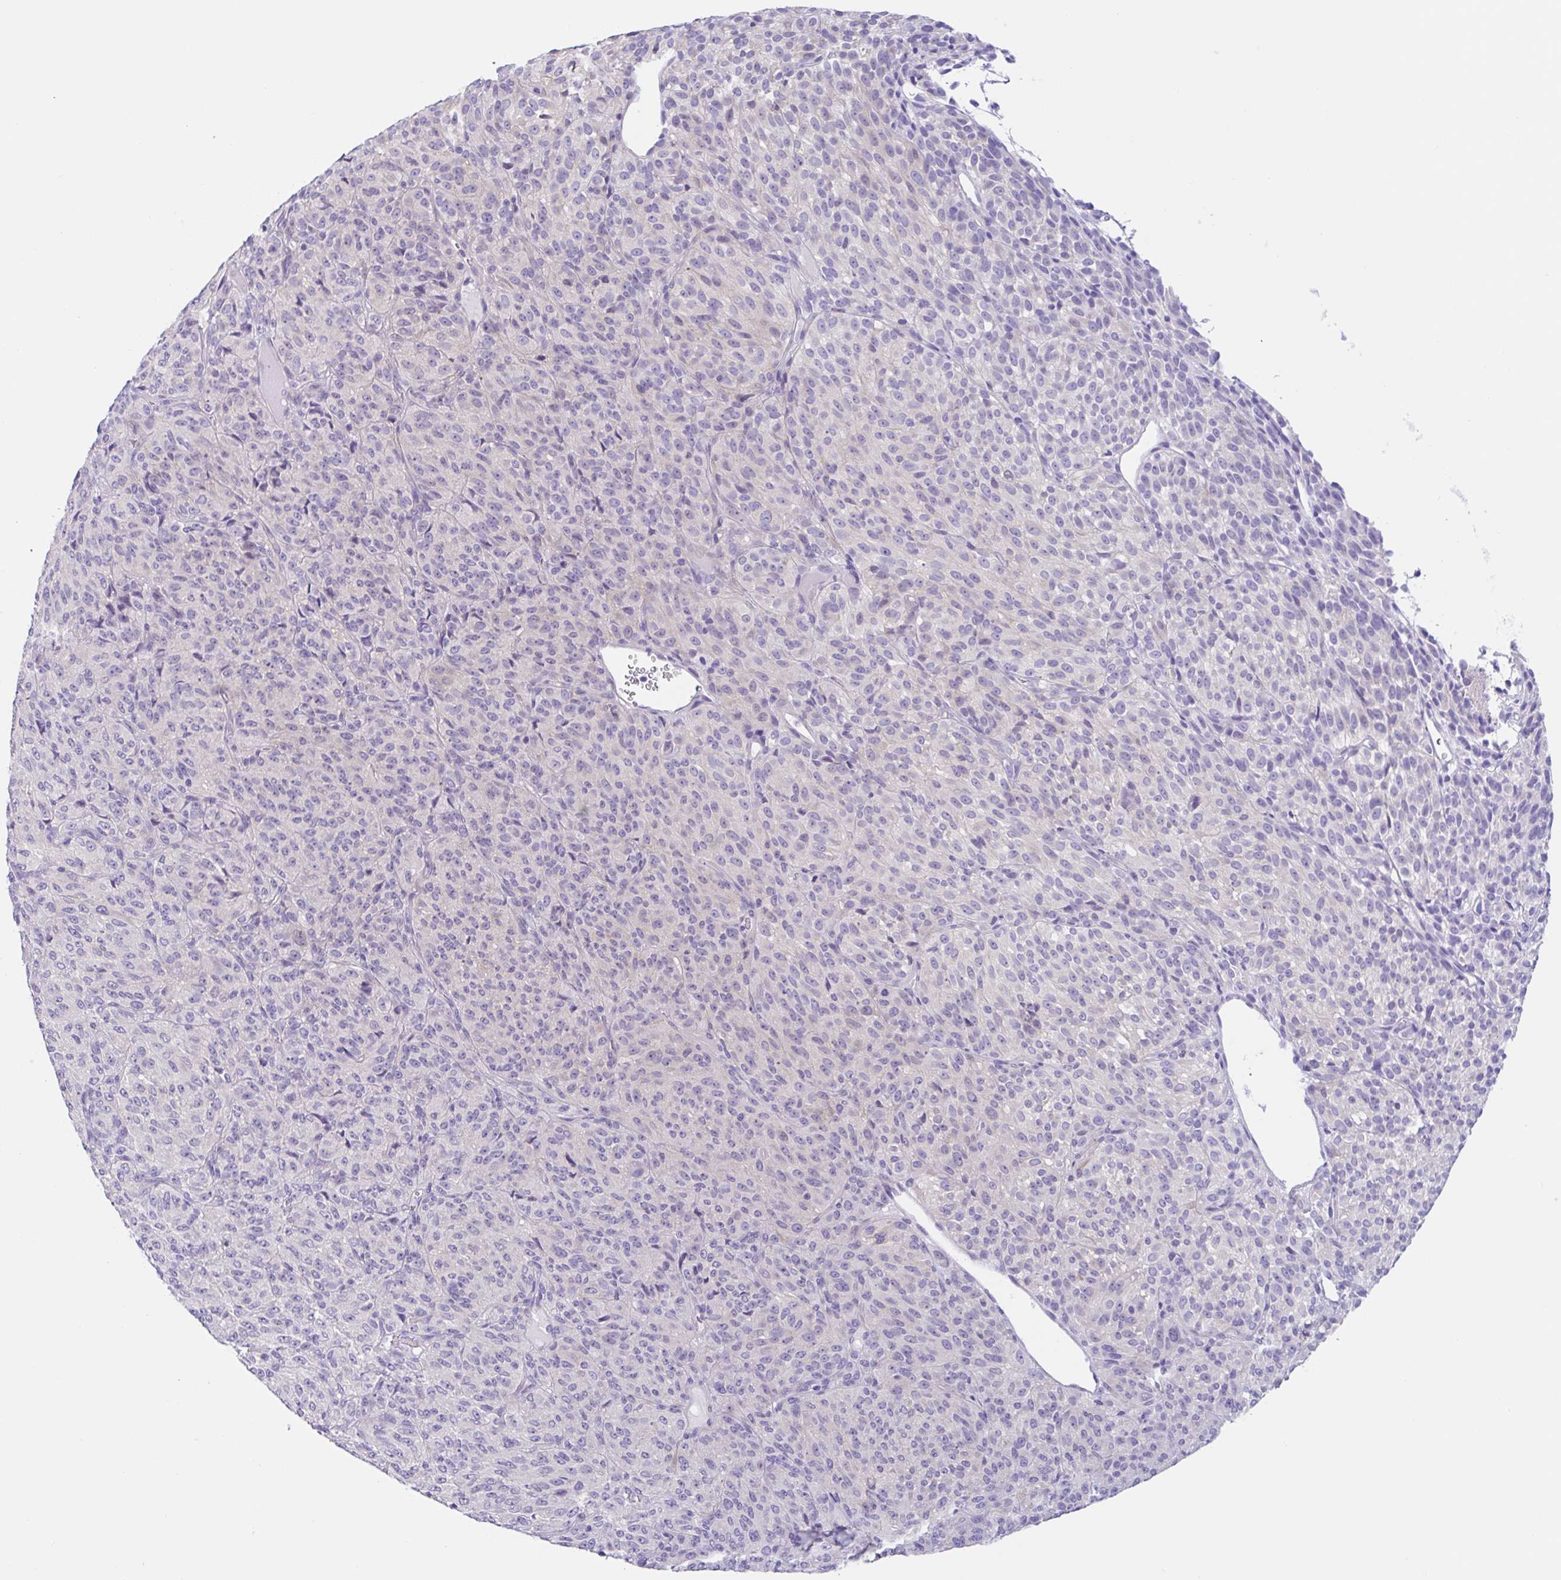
{"staining": {"intensity": "negative", "quantity": "none", "location": "none"}, "tissue": "melanoma", "cell_type": "Tumor cells", "image_type": "cancer", "snomed": [{"axis": "morphology", "description": "Malignant melanoma, Metastatic site"}, {"axis": "topography", "description": "Brain"}], "caption": "Tumor cells show no significant expression in melanoma.", "gene": "OR6N2", "patient": {"sex": "female", "age": 56}}